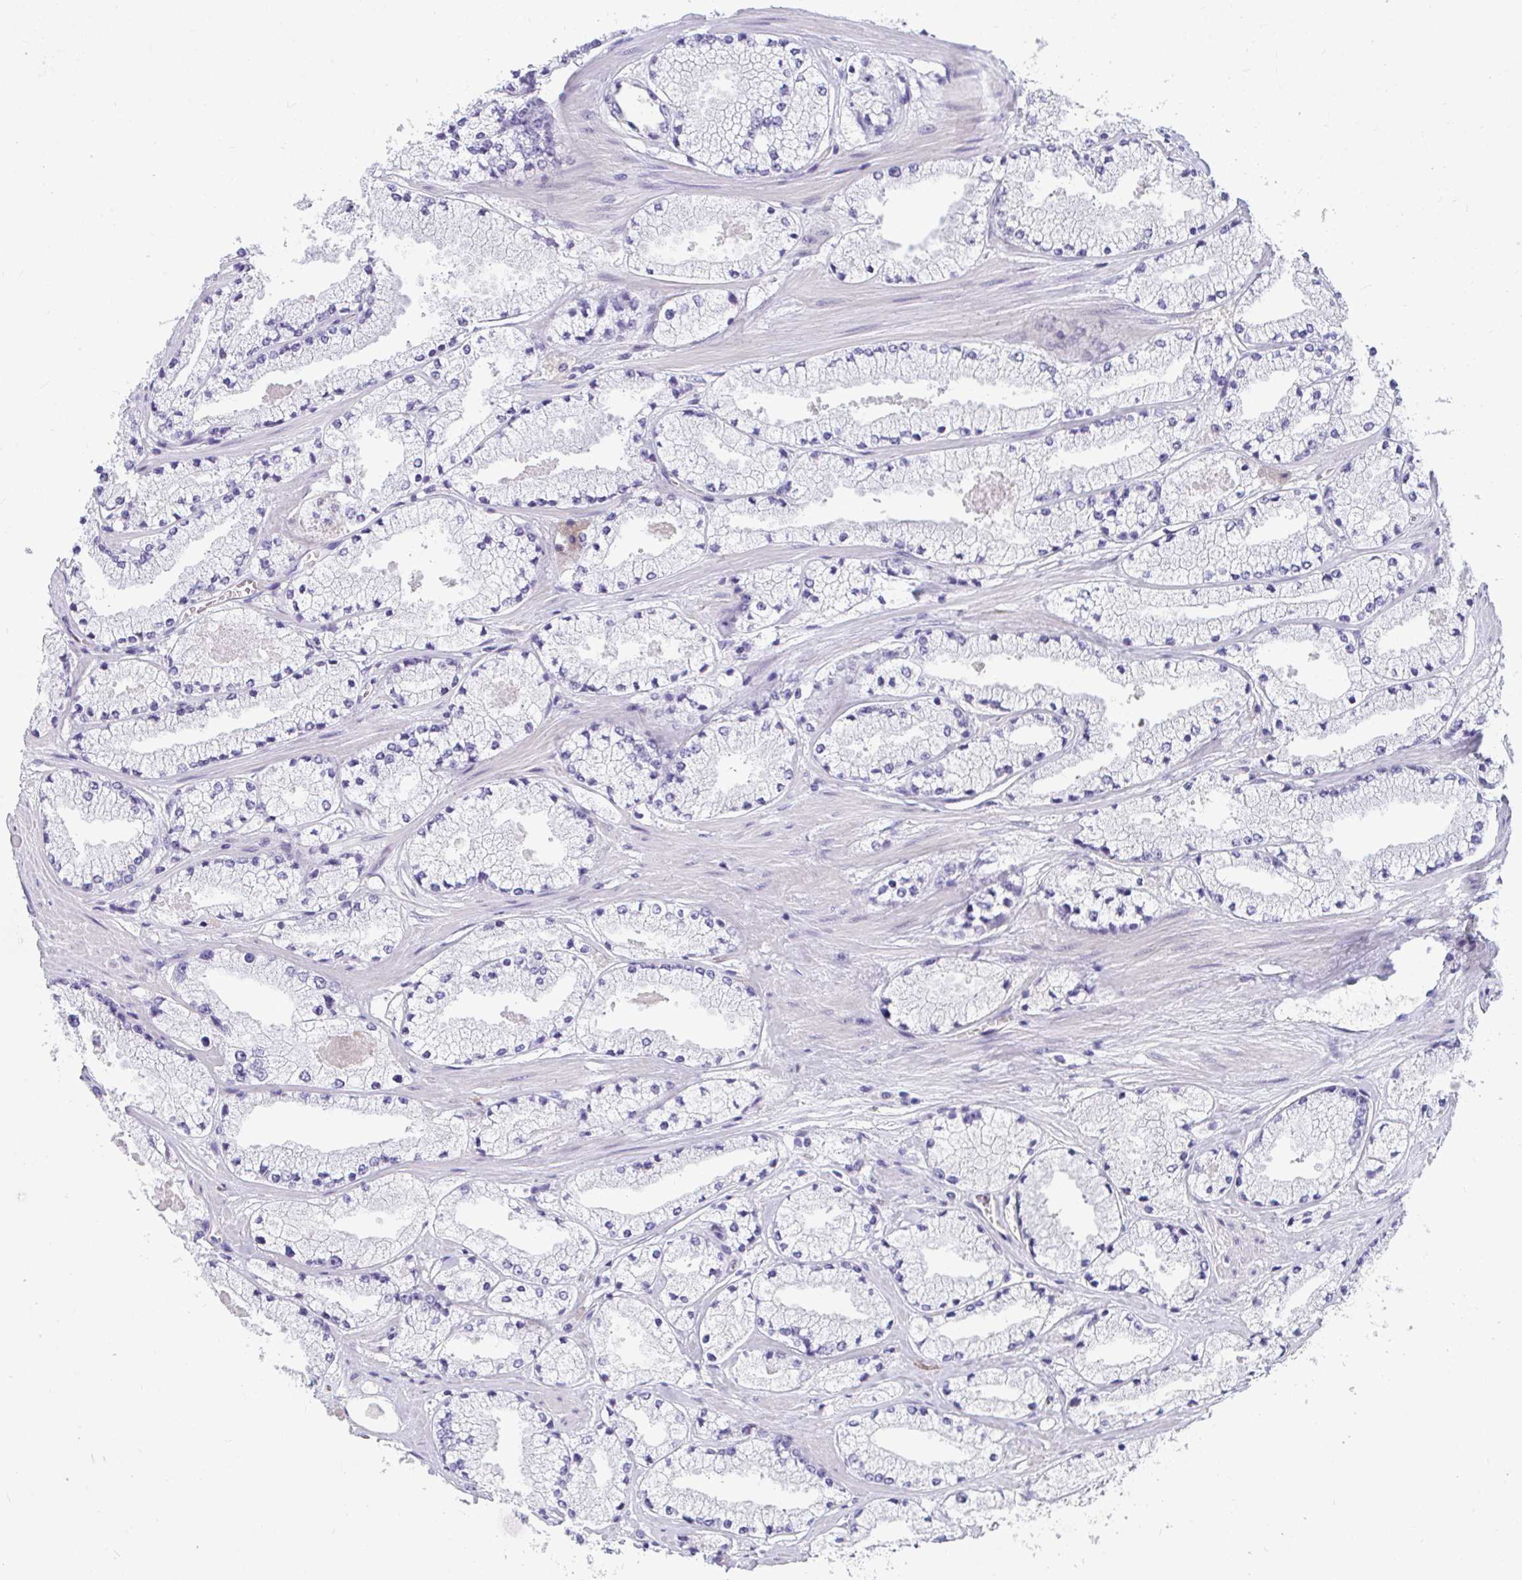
{"staining": {"intensity": "negative", "quantity": "none", "location": "none"}, "tissue": "prostate cancer", "cell_type": "Tumor cells", "image_type": "cancer", "snomed": [{"axis": "morphology", "description": "Adenocarcinoma, High grade"}, {"axis": "topography", "description": "Prostate"}], "caption": "Human prostate adenocarcinoma (high-grade) stained for a protein using IHC demonstrates no expression in tumor cells.", "gene": "TTC30B", "patient": {"sex": "male", "age": 63}}